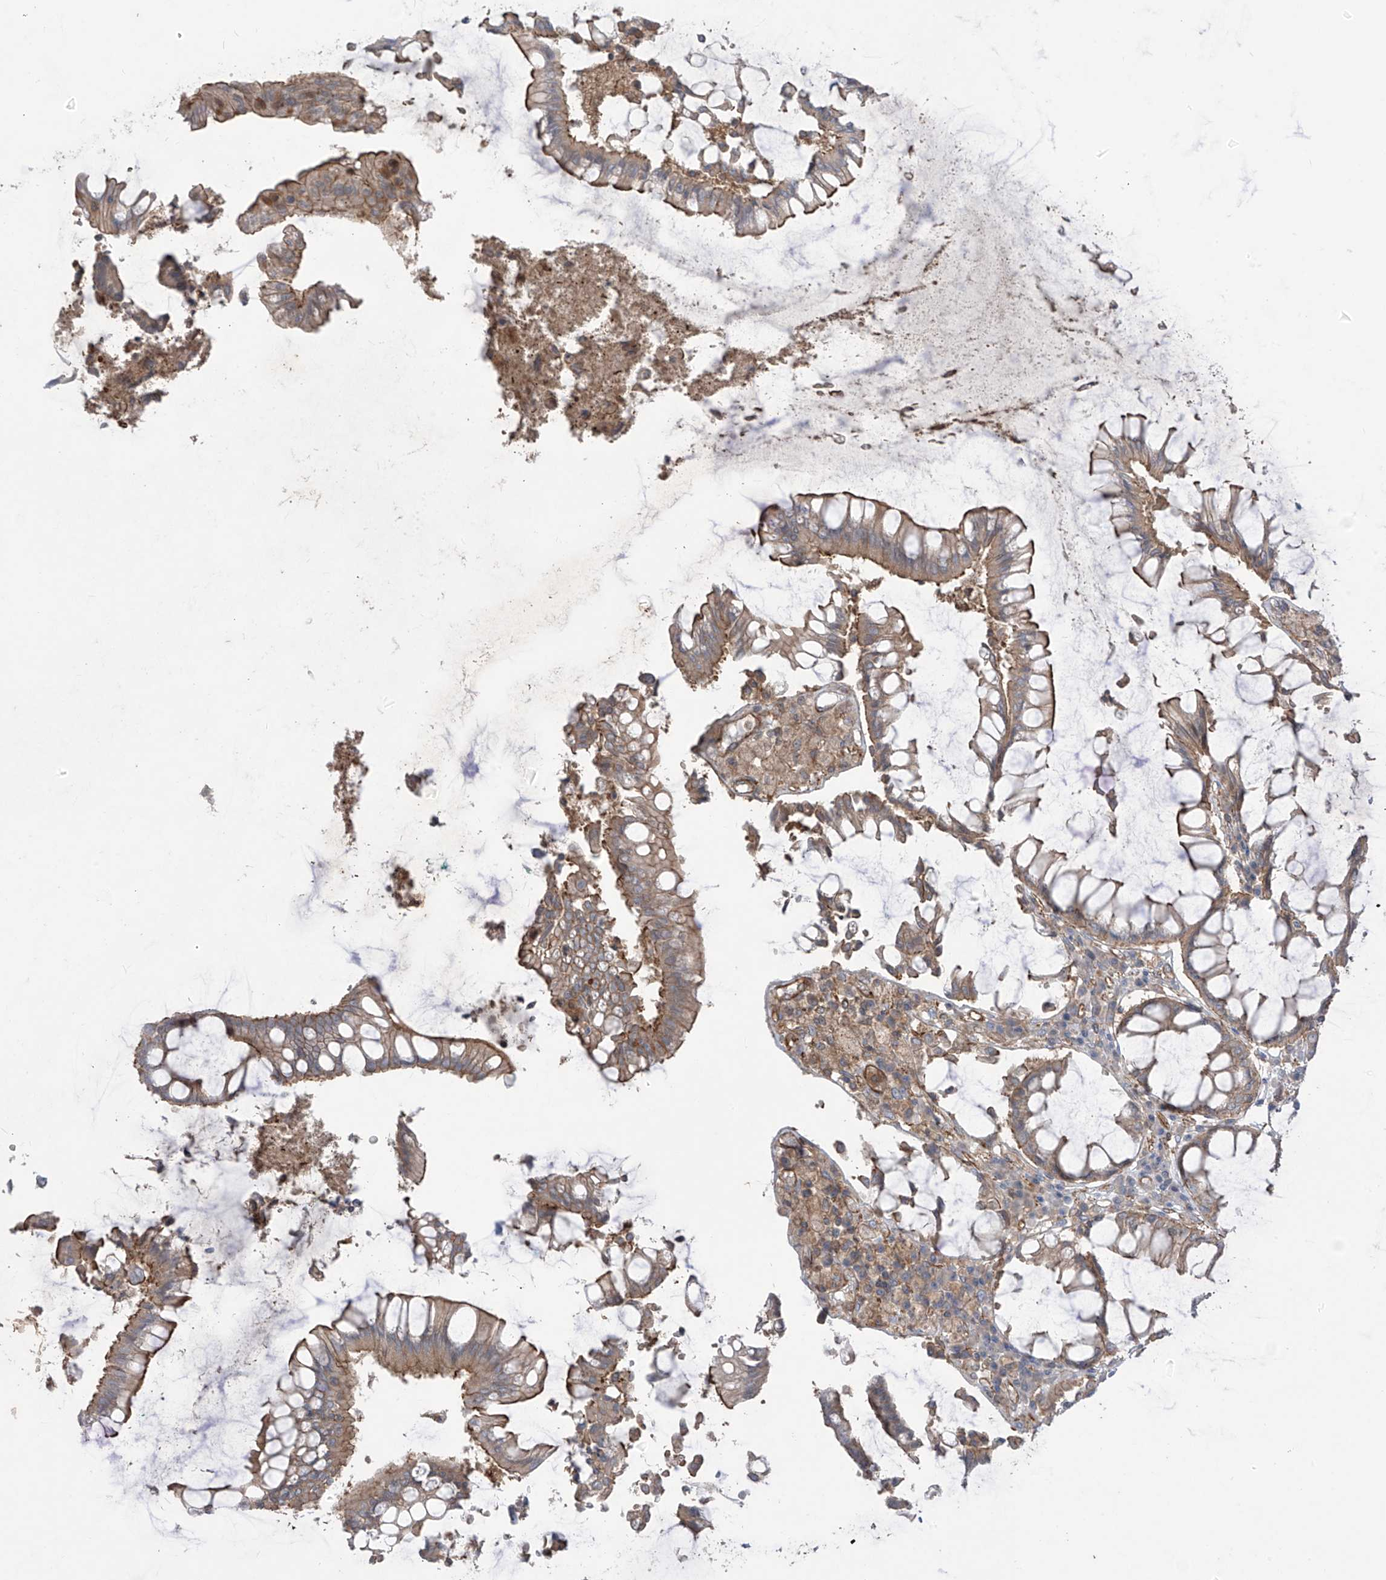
{"staining": {"intensity": "weak", "quantity": ">75%", "location": "cytoplasmic/membranous"}, "tissue": "colorectal cancer", "cell_type": "Tumor cells", "image_type": "cancer", "snomed": [{"axis": "morphology", "description": "Adenocarcinoma, NOS"}, {"axis": "topography", "description": "Rectum"}], "caption": "Immunohistochemistry (IHC) photomicrograph of neoplastic tissue: human colorectal cancer (adenocarcinoma) stained using immunohistochemistry displays low levels of weak protein expression localized specifically in the cytoplasmic/membranous of tumor cells, appearing as a cytoplasmic/membranous brown color.", "gene": "TRMU", "patient": {"sex": "male", "age": 84}}